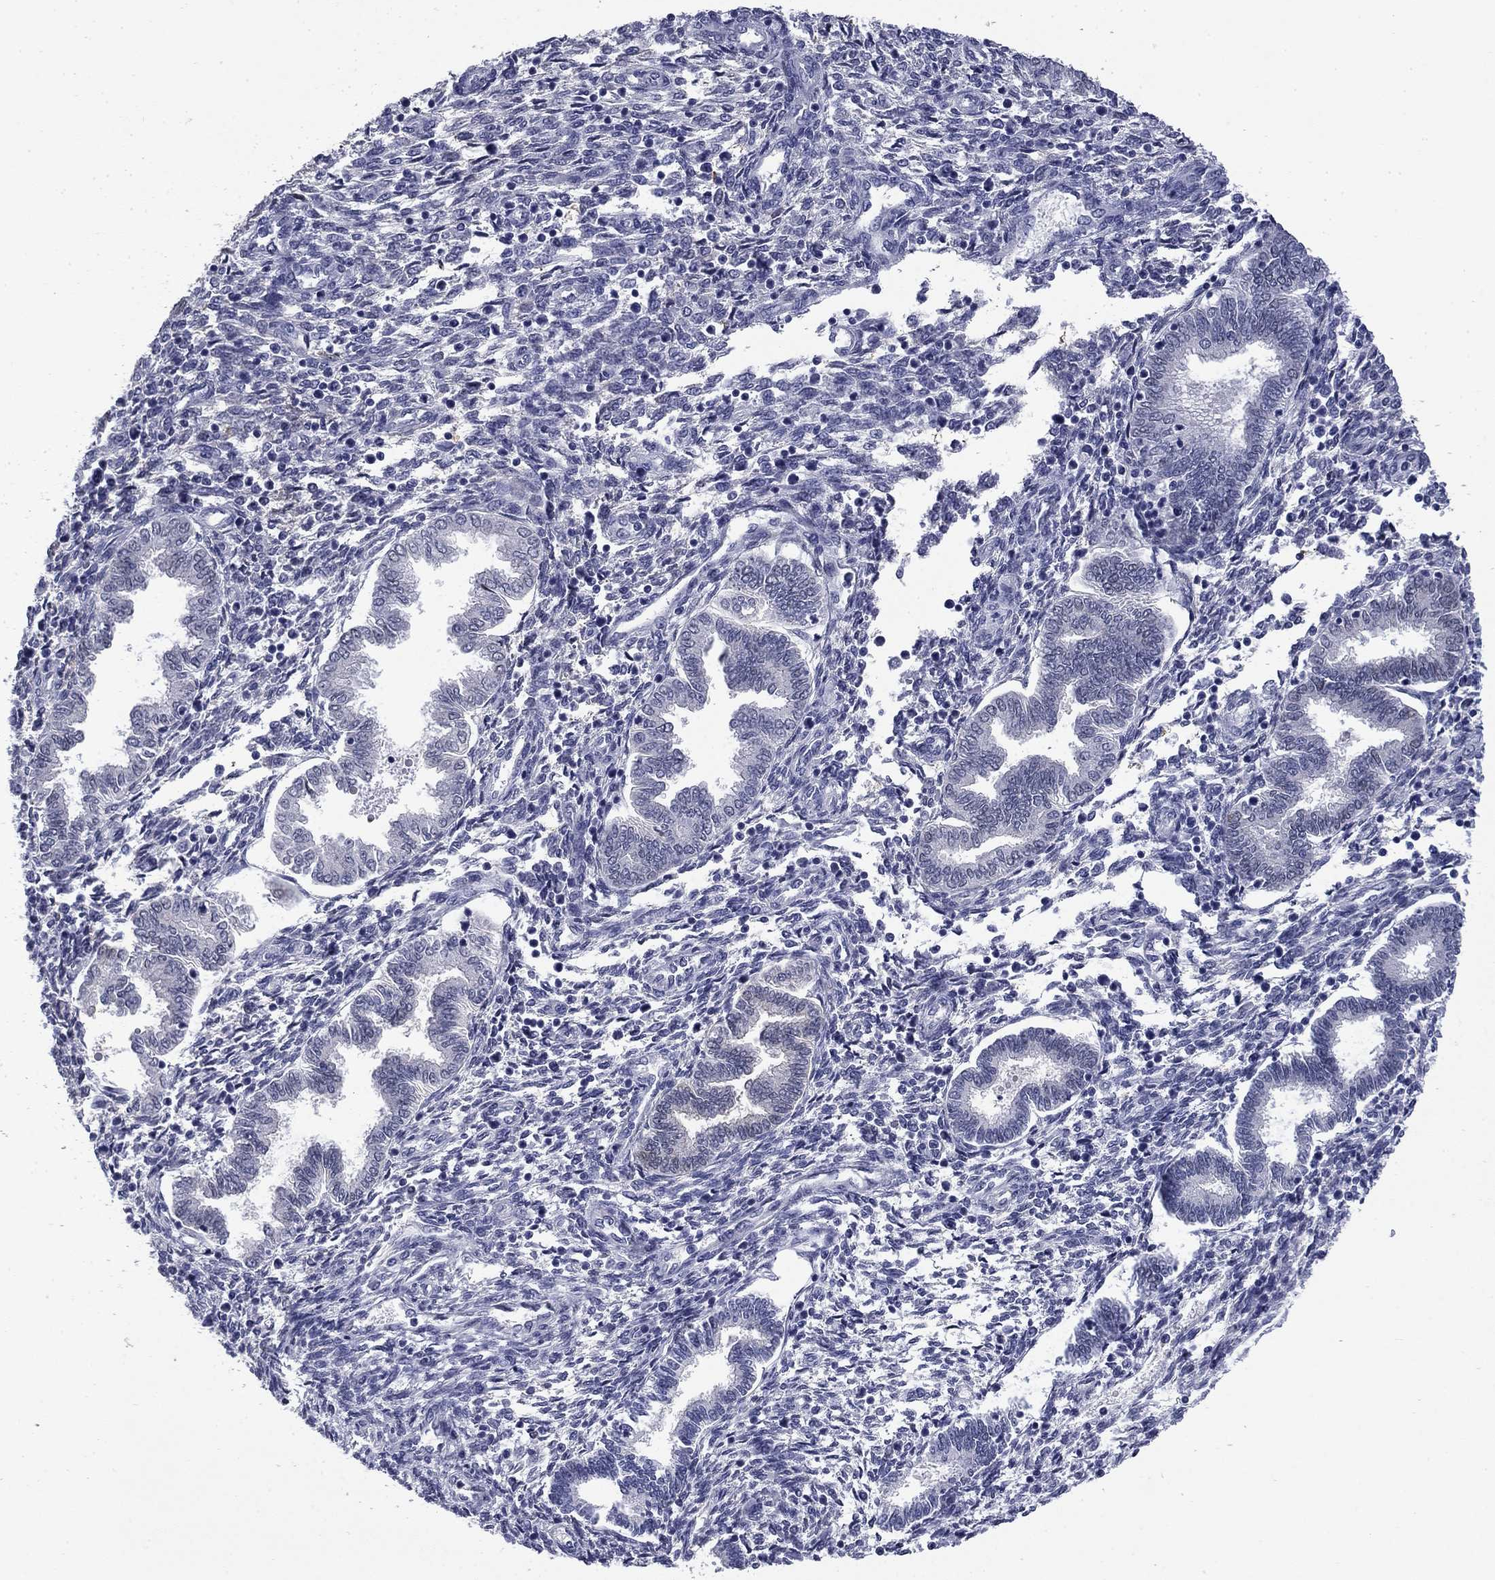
{"staining": {"intensity": "negative", "quantity": "none", "location": "none"}, "tissue": "endometrium", "cell_type": "Cells in endometrial stroma", "image_type": "normal", "snomed": [{"axis": "morphology", "description": "Normal tissue, NOS"}, {"axis": "topography", "description": "Endometrium"}], "caption": "Normal endometrium was stained to show a protein in brown. There is no significant positivity in cells in endometrial stroma.", "gene": "BCL2L14", "patient": {"sex": "female", "age": 42}}